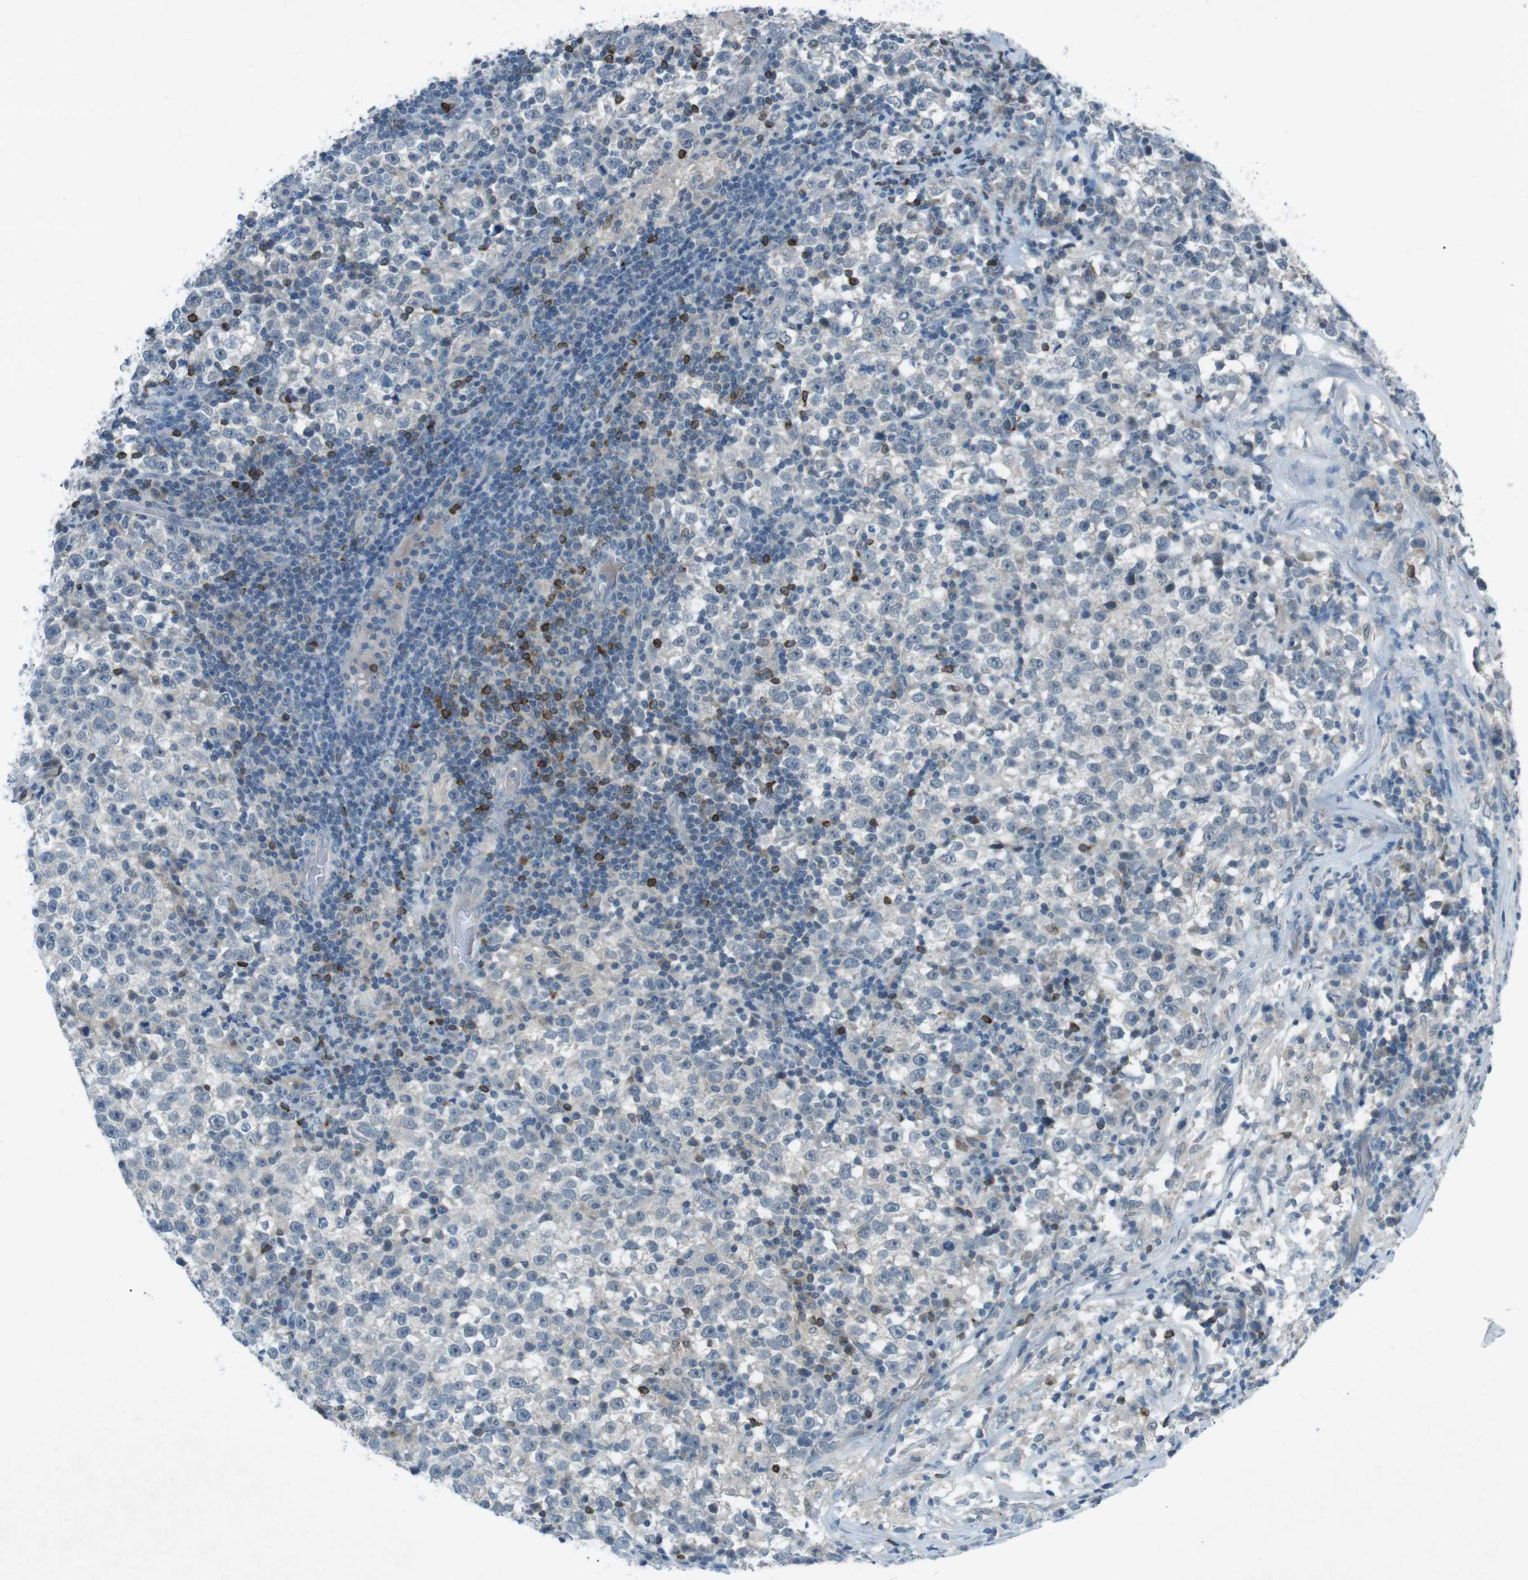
{"staining": {"intensity": "negative", "quantity": "none", "location": "none"}, "tissue": "testis cancer", "cell_type": "Tumor cells", "image_type": "cancer", "snomed": [{"axis": "morphology", "description": "Seminoma, NOS"}, {"axis": "topography", "description": "Testis"}], "caption": "Immunohistochemistry of human testis cancer (seminoma) shows no staining in tumor cells. The staining was performed using DAB to visualize the protein expression in brown, while the nuclei were stained in blue with hematoxylin (Magnification: 20x).", "gene": "FCRLA", "patient": {"sex": "male", "age": 43}}